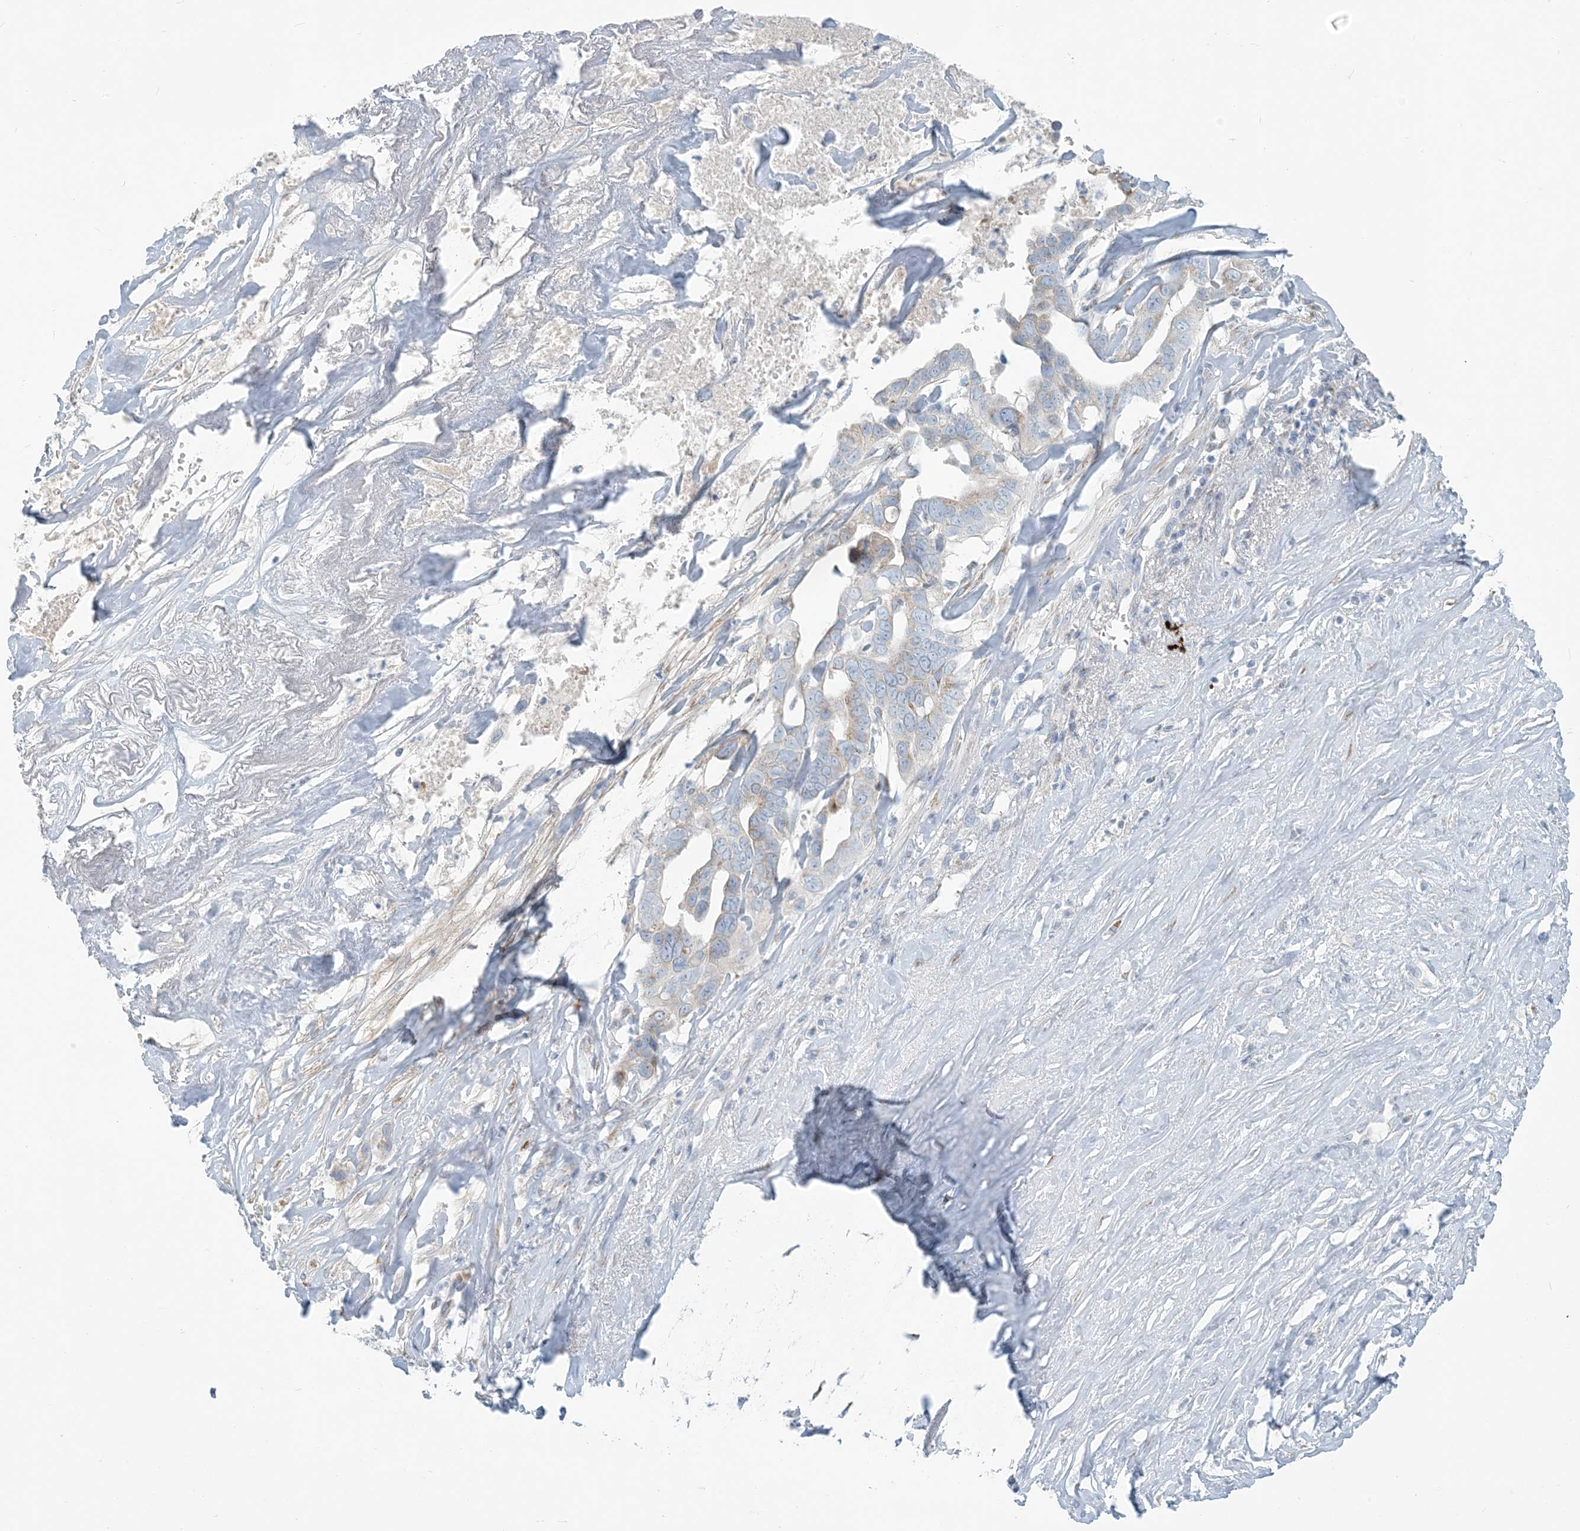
{"staining": {"intensity": "negative", "quantity": "none", "location": "none"}, "tissue": "liver cancer", "cell_type": "Tumor cells", "image_type": "cancer", "snomed": [{"axis": "morphology", "description": "Cholangiocarcinoma"}, {"axis": "topography", "description": "Liver"}], "caption": "Micrograph shows no significant protein staining in tumor cells of cholangiocarcinoma (liver).", "gene": "SCML1", "patient": {"sex": "female", "age": 79}}